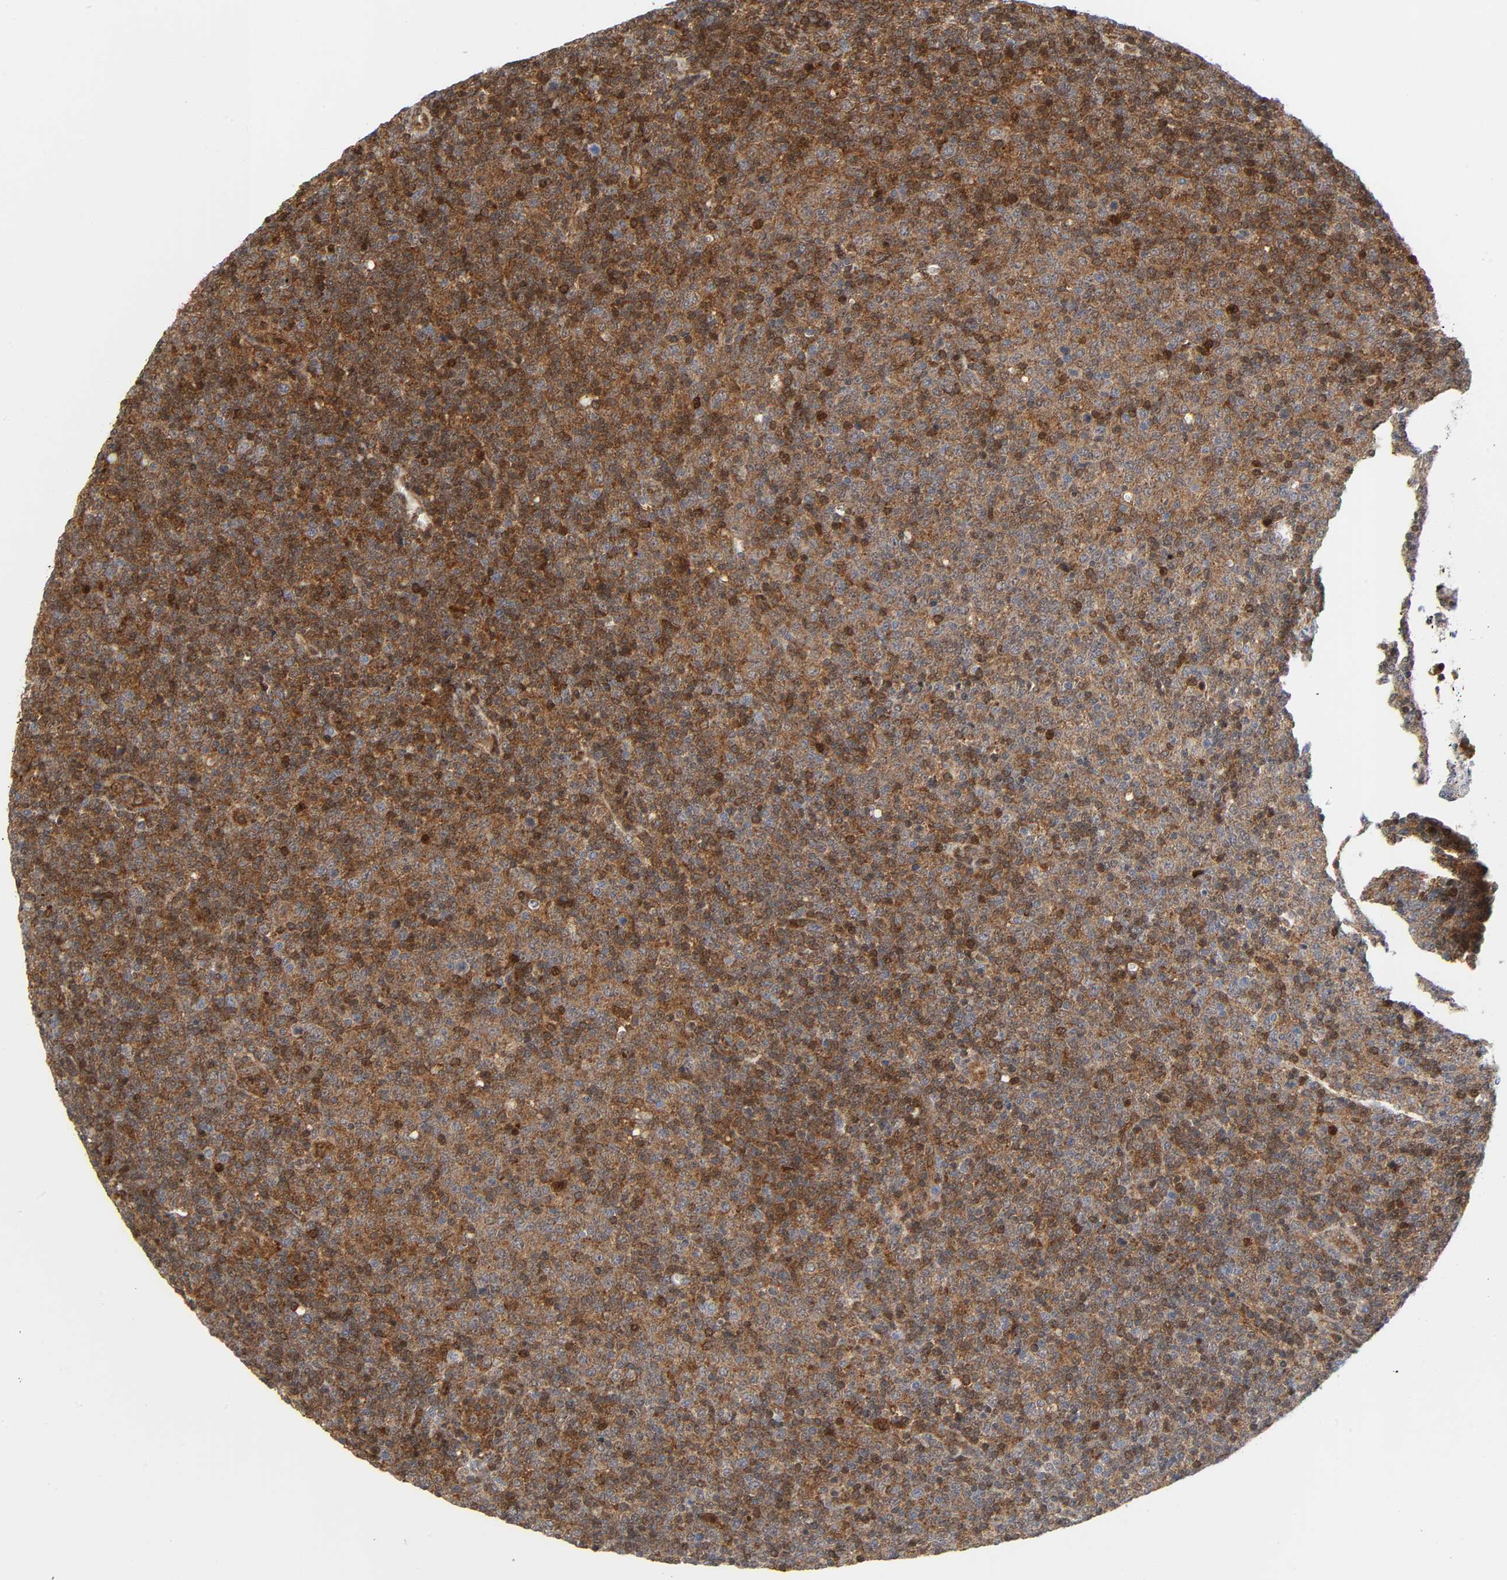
{"staining": {"intensity": "moderate", "quantity": "<25%", "location": "cytoplasmic/membranous"}, "tissue": "lymphoma", "cell_type": "Tumor cells", "image_type": "cancer", "snomed": [{"axis": "morphology", "description": "Malignant lymphoma, non-Hodgkin's type, Low grade"}, {"axis": "topography", "description": "Lymph node"}], "caption": "Immunohistochemistry (IHC) staining of malignant lymphoma, non-Hodgkin's type (low-grade), which exhibits low levels of moderate cytoplasmic/membranous positivity in about <25% of tumor cells indicating moderate cytoplasmic/membranous protein staining. The staining was performed using DAB (3,3'-diaminobenzidine) (brown) for protein detection and nuclei were counterstained in hematoxylin (blue).", "gene": "MAPK1", "patient": {"sex": "male", "age": 70}}